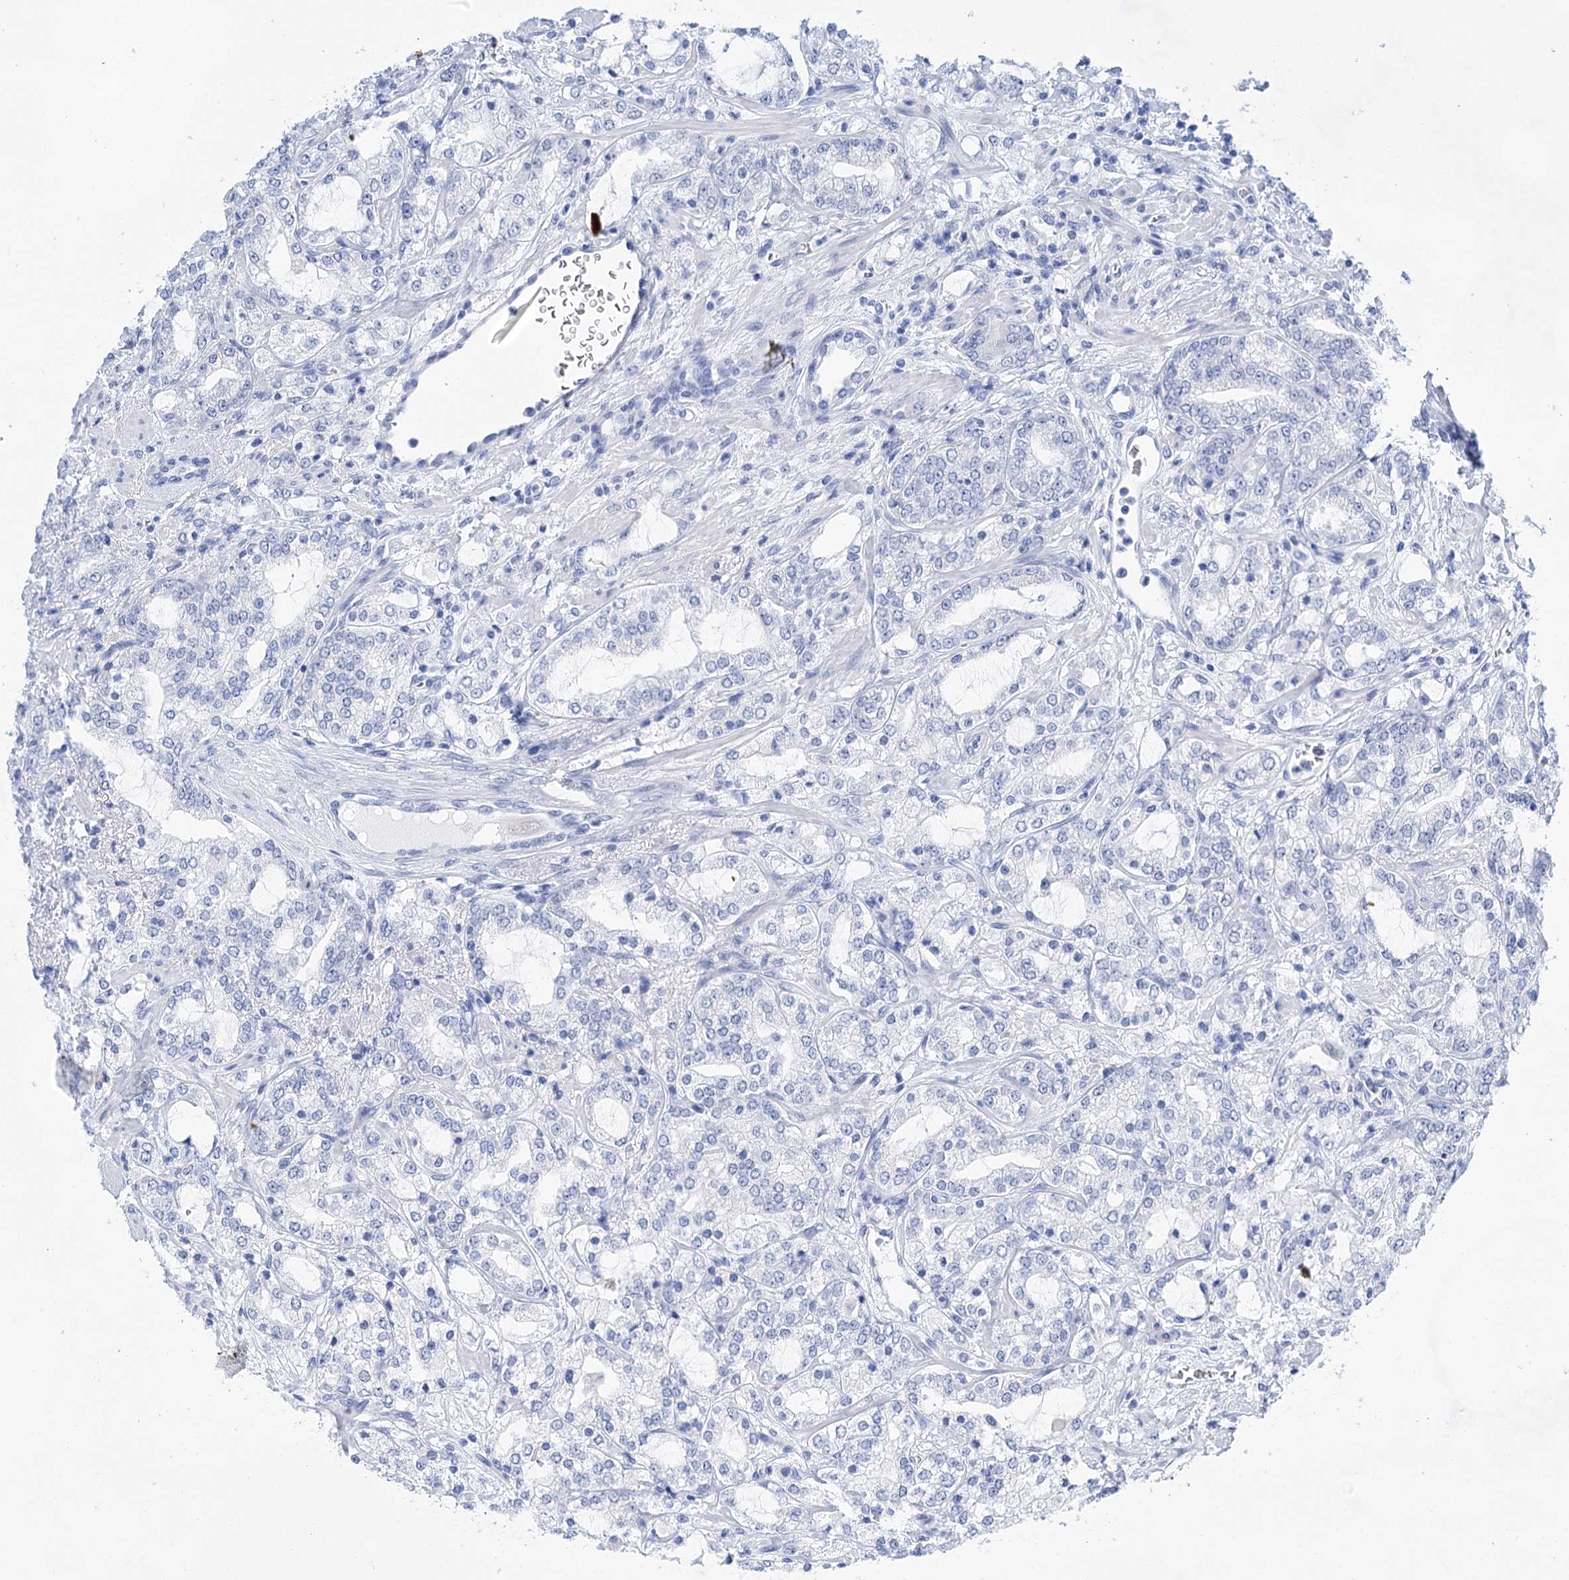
{"staining": {"intensity": "negative", "quantity": "none", "location": "none"}, "tissue": "prostate cancer", "cell_type": "Tumor cells", "image_type": "cancer", "snomed": [{"axis": "morphology", "description": "Adenocarcinoma, High grade"}, {"axis": "topography", "description": "Prostate"}], "caption": "Immunohistochemical staining of prostate adenocarcinoma (high-grade) exhibits no significant positivity in tumor cells.", "gene": "LALBA", "patient": {"sex": "male", "age": 64}}